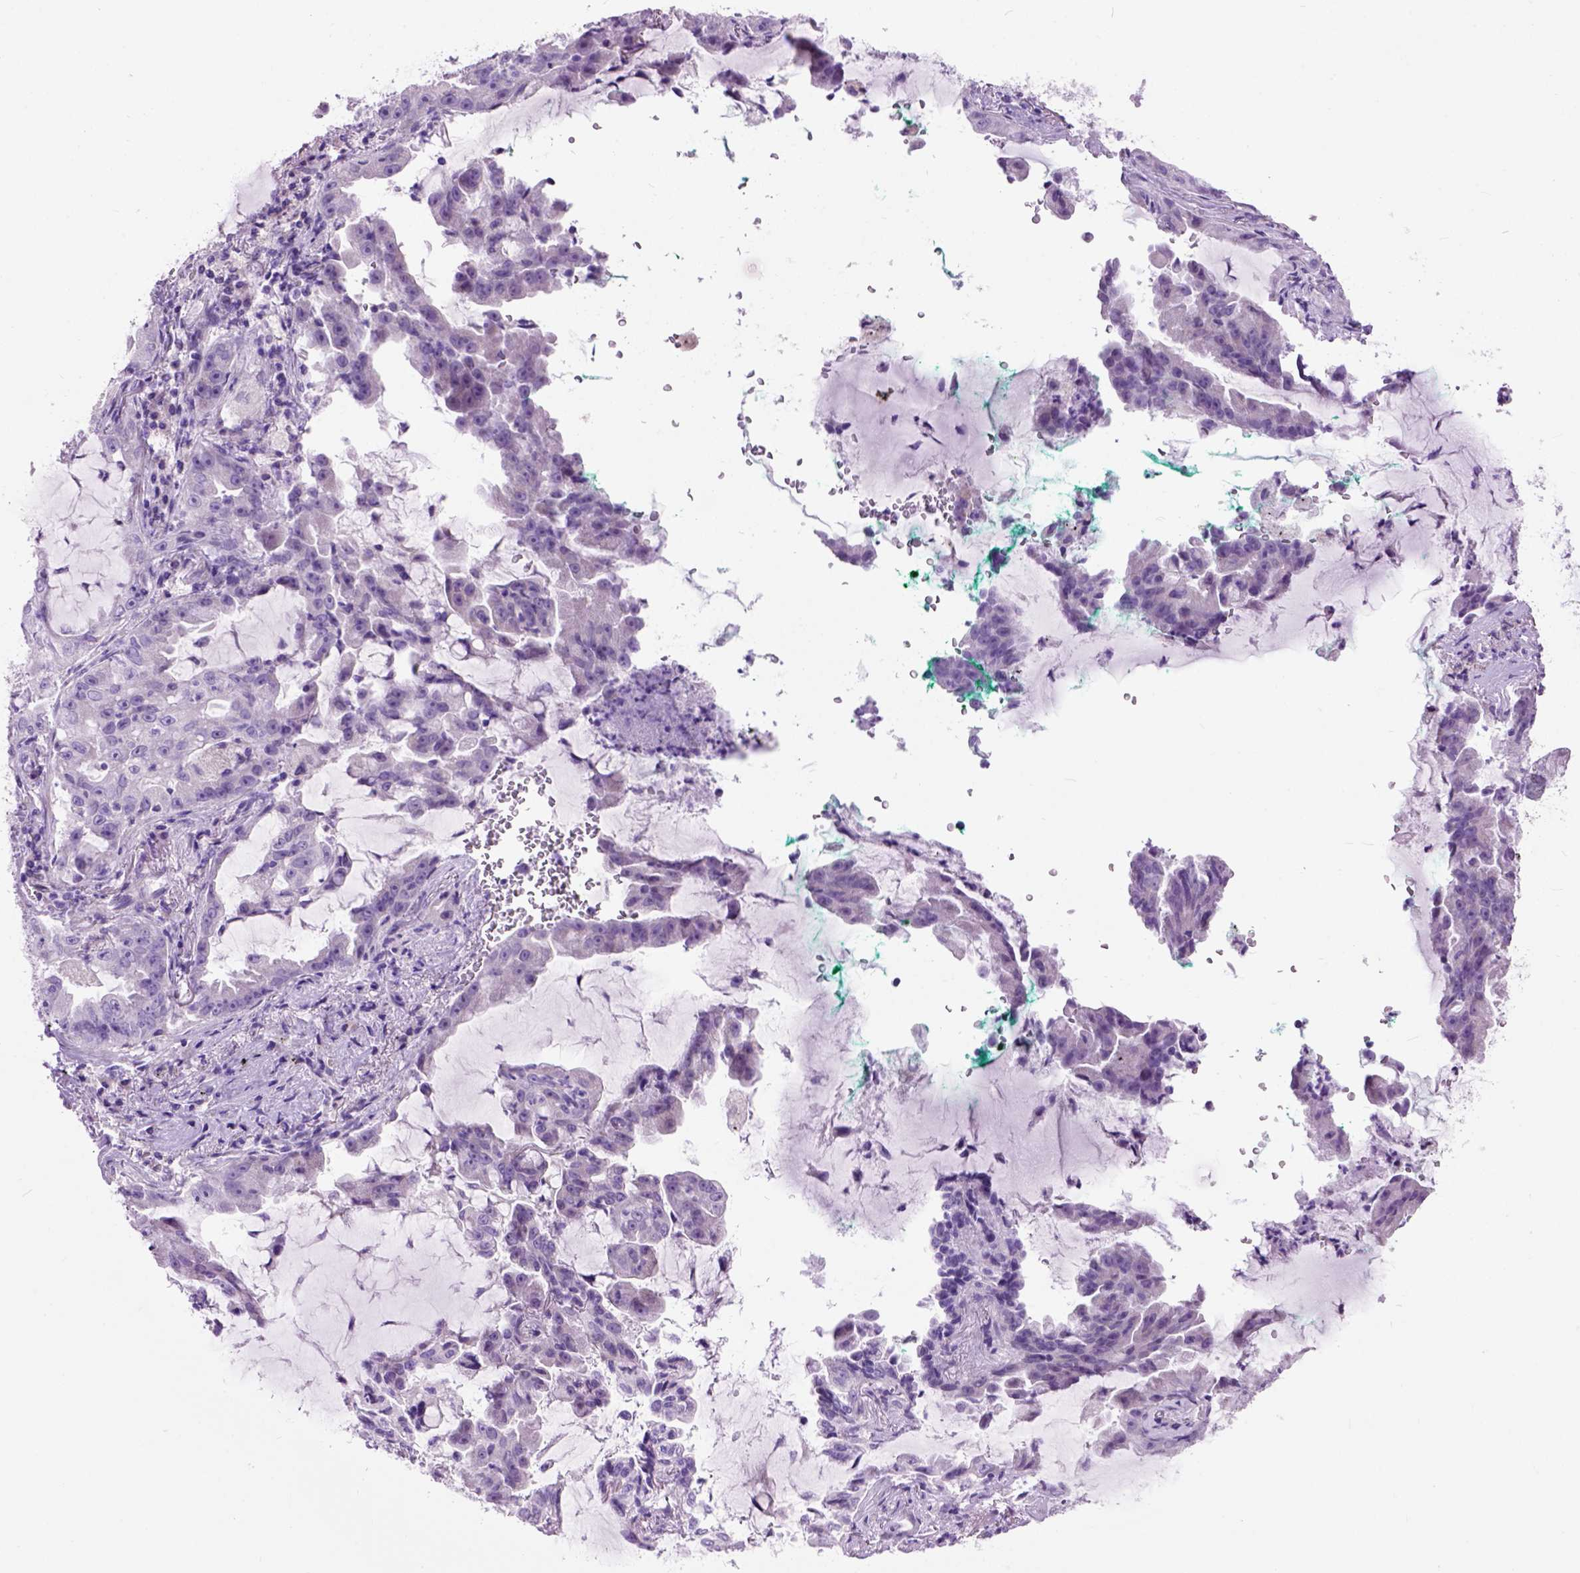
{"staining": {"intensity": "negative", "quantity": "none", "location": "none"}, "tissue": "lung cancer", "cell_type": "Tumor cells", "image_type": "cancer", "snomed": [{"axis": "morphology", "description": "Adenocarcinoma, NOS"}, {"axis": "topography", "description": "Lung"}], "caption": "Tumor cells are negative for protein expression in human lung cancer.", "gene": "MAPT", "patient": {"sex": "female", "age": 52}}